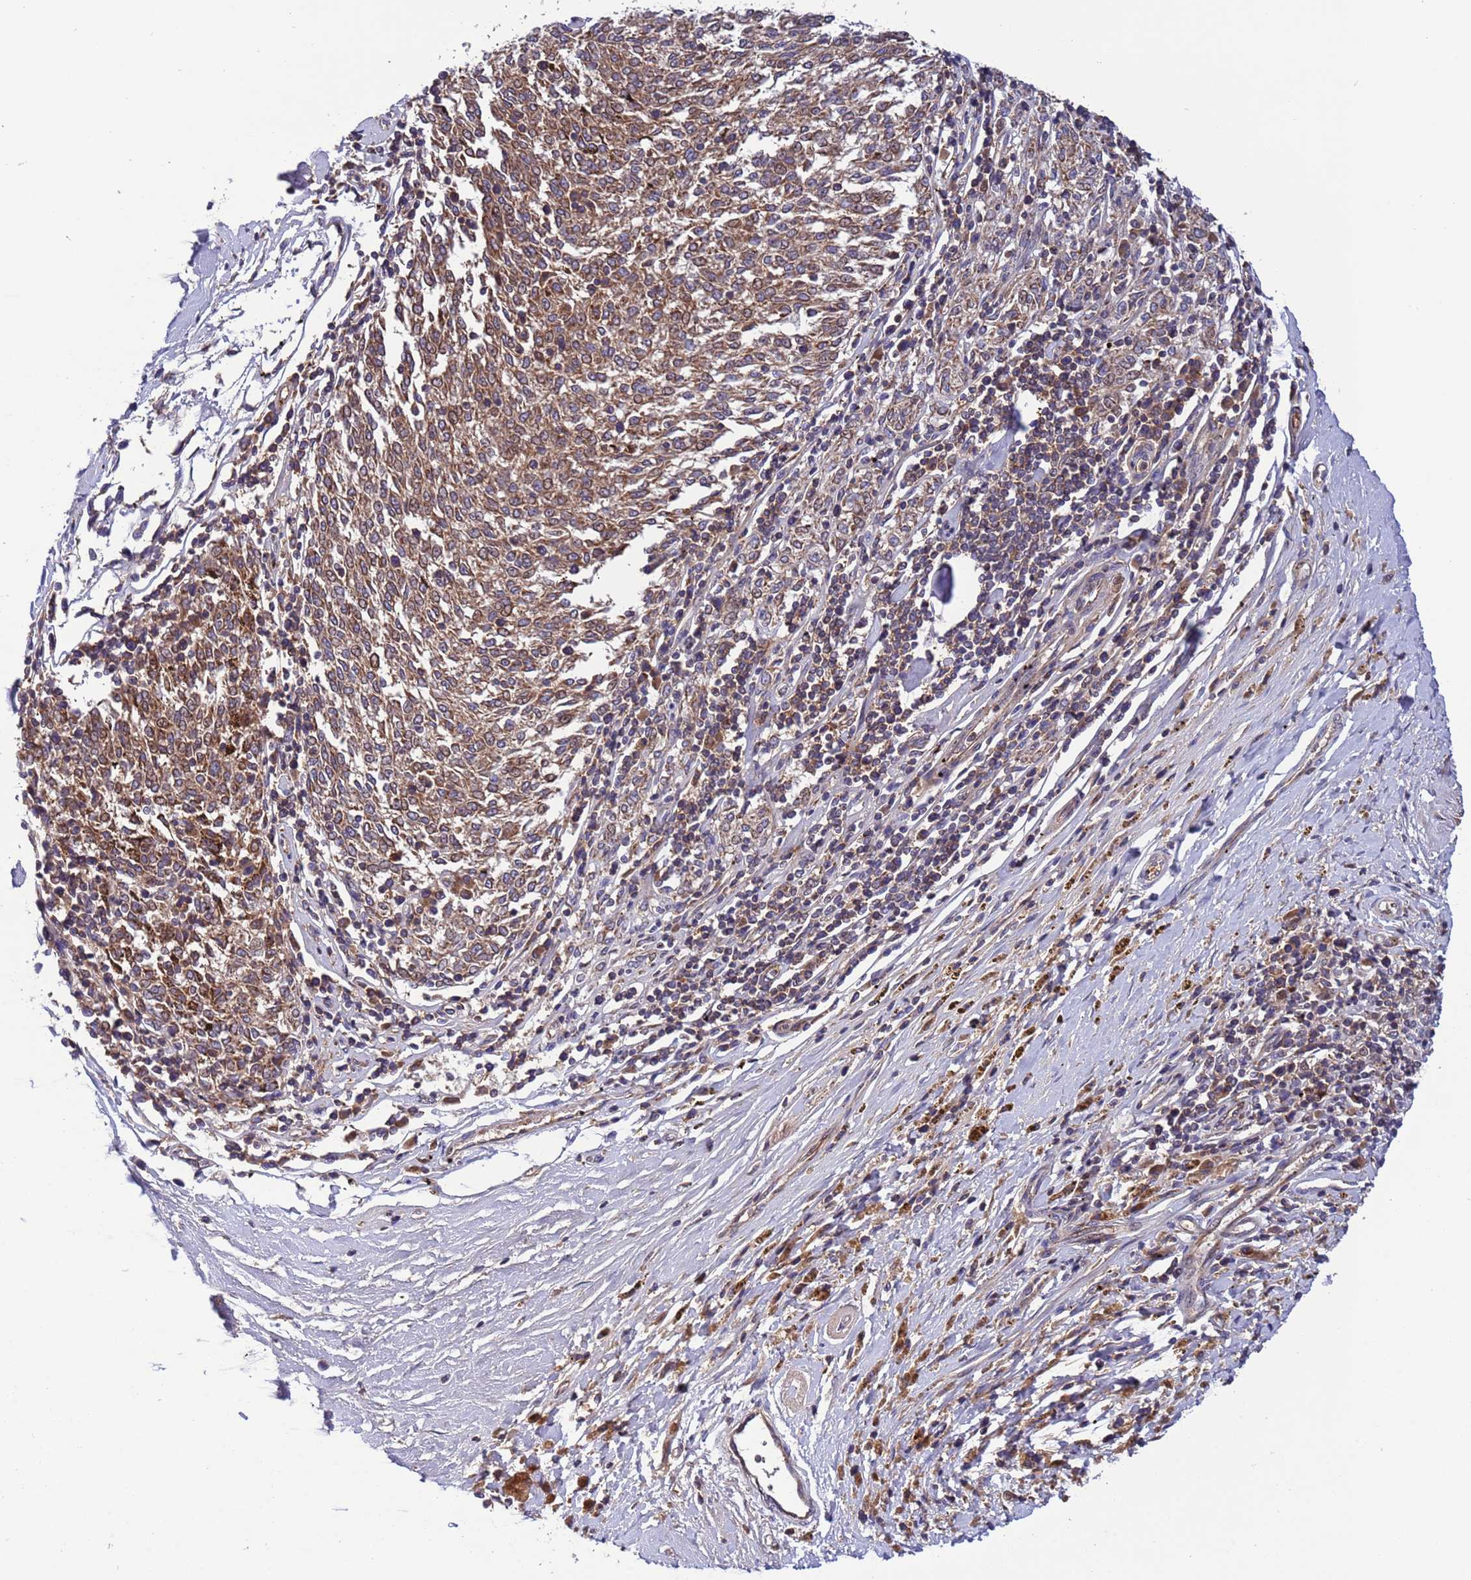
{"staining": {"intensity": "moderate", "quantity": ">75%", "location": "cytoplasmic/membranous"}, "tissue": "melanoma", "cell_type": "Tumor cells", "image_type": "cancer", "snomed": [{"axis": "morphology", "description": "Malignant melanoma, NOS"}, {"axis": "topography", "description": "Skin"}], "caption": "DAB immunohistochemical staining of human malignant melanoma exhibits moderate cytoplasmic/membranous protein staining in approximately >75% of tumor cells. (brown staining indicates protein expression, while blue staining denotes nuclei).", "gene": "PARP16", "patient": {"sex": "female", "age": 72}}